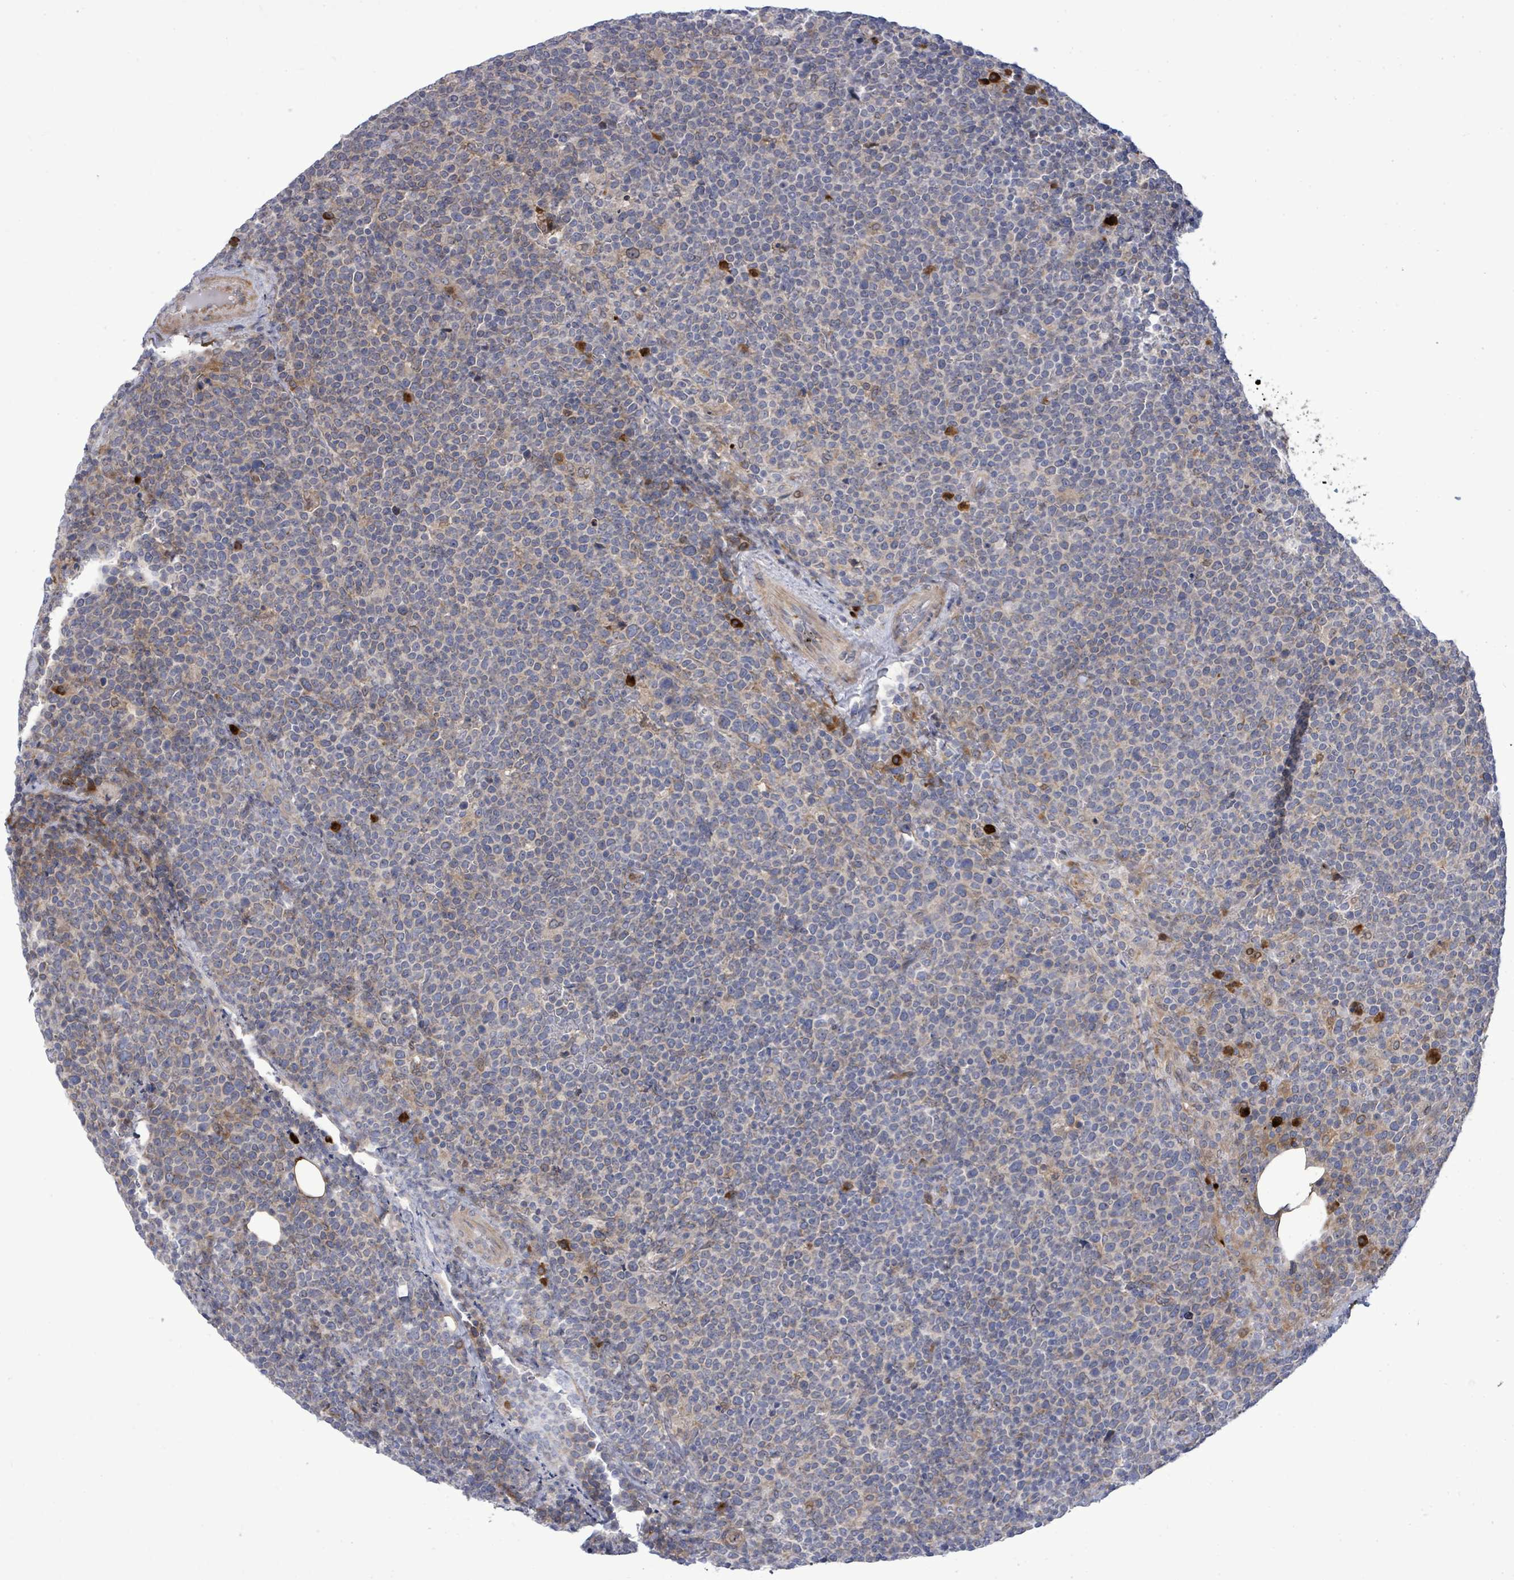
{"staining": {"intensity": "negative", "quantity": "none", "location": "none"}, "tissue": "lymphoma", "cell_type": "Tumor cells", "image_type": "cancer", "snomed": [{"axis": "morphology", "description": "Malignant lymphoma, non-Hodgkin's type, High grade"}, {"axis": "topography", "description": "Lymph node"}], "caption": "Histopathology image shows no protein staining in tumor cells of lymphoma tissue.", "gene": "SAR1A", "patient": {"sex": "male", "age": 61}}